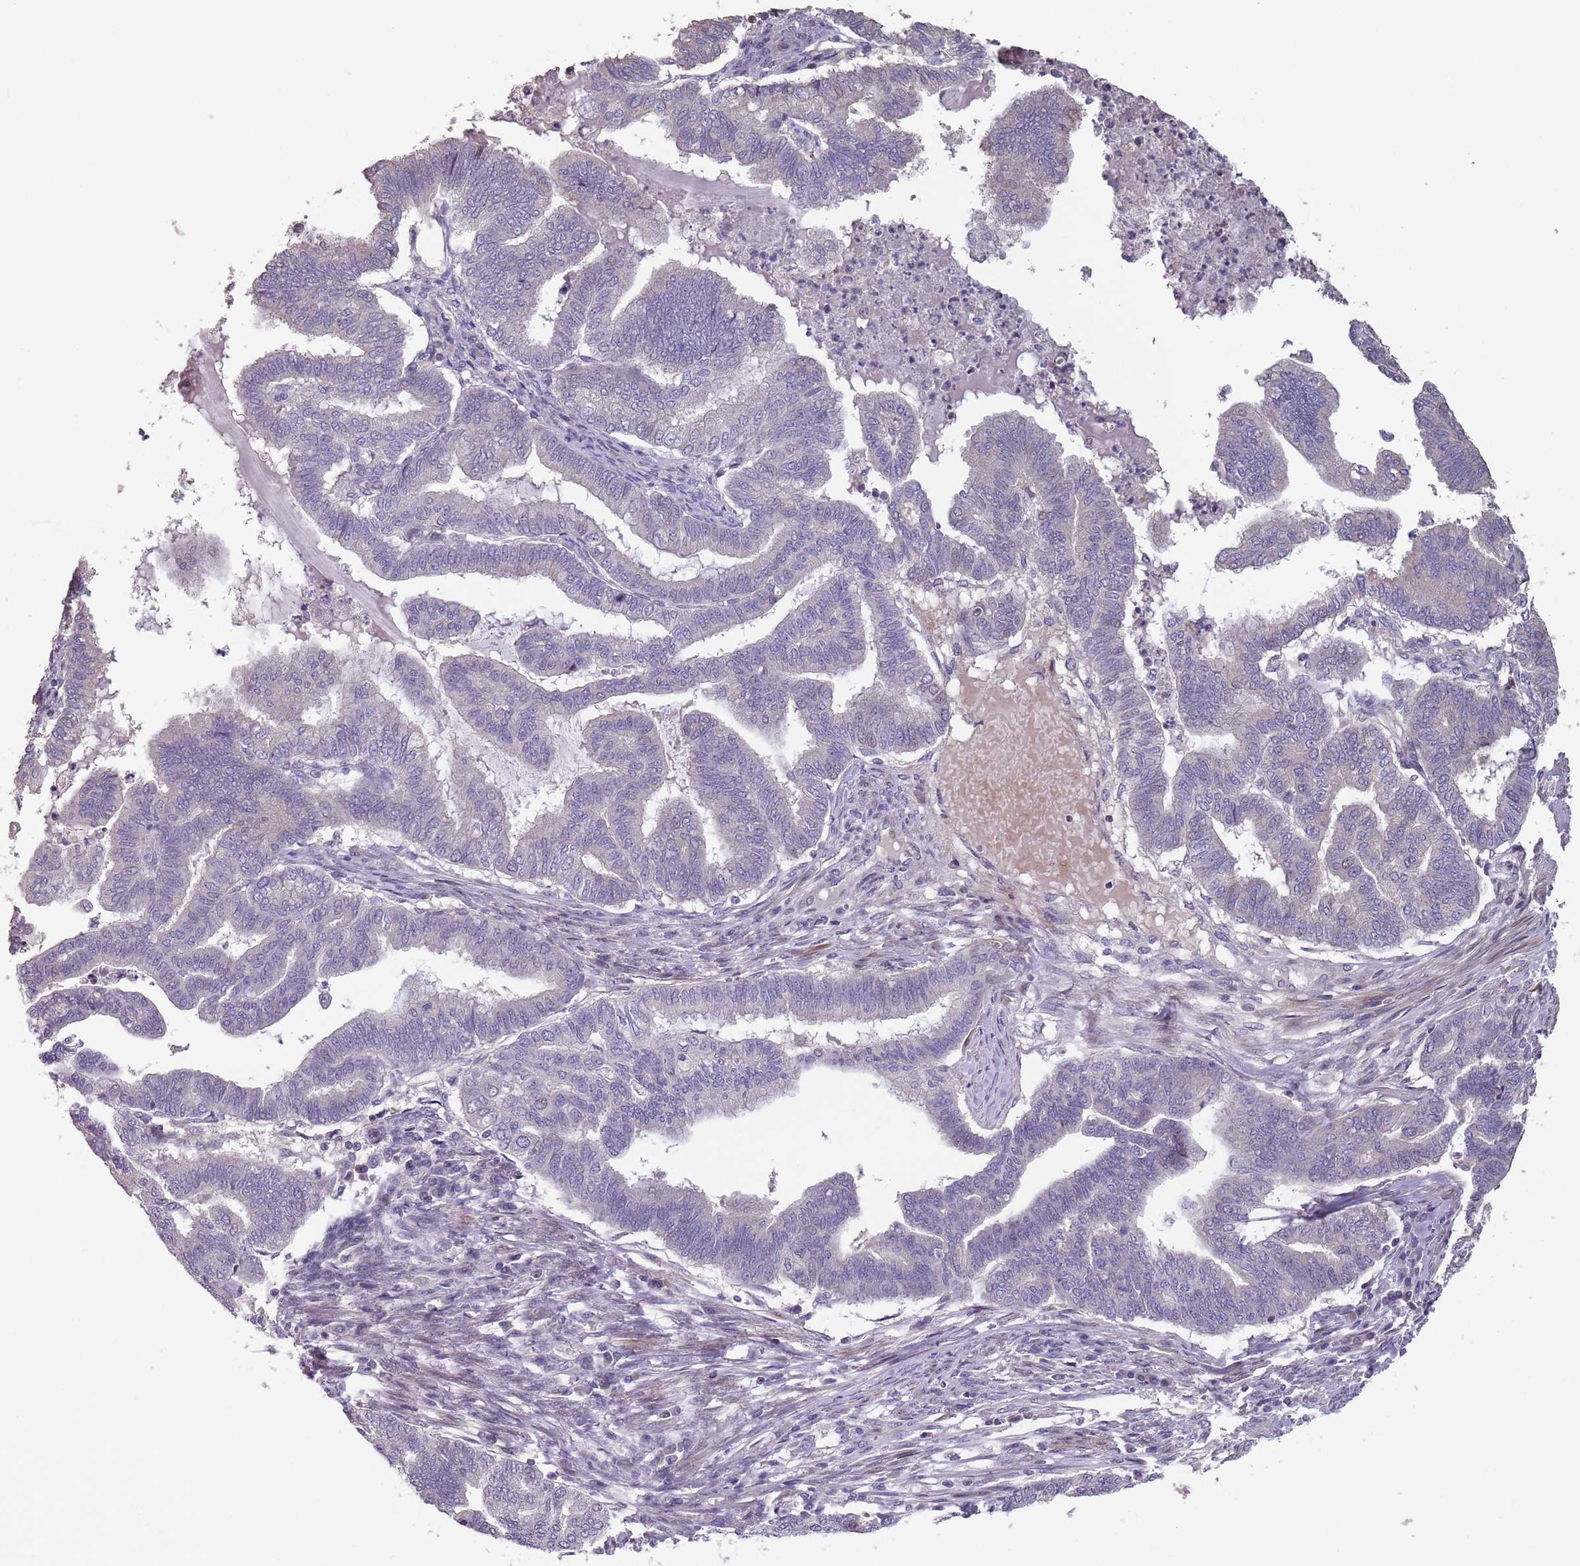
{"staining": {"intensity": "negative", "quantity": "none", "location": "none"}, "tissue": "endometrial cancer", "cell_type": "Tumor cells", "image_type": "cancer", "snomed": [{"axis": "morphology", "description": "Adenocarcinoma, NOS"}, {"axis": "topography", "description": "Endometrium"}], "caption": "This is an immunohistochemistry image of endometrial cancer (adenocarcinoma). There is no positivity in tumor cells.", "gene": "MBD3L1", "patient": {"sex": "female", "age": 79}}